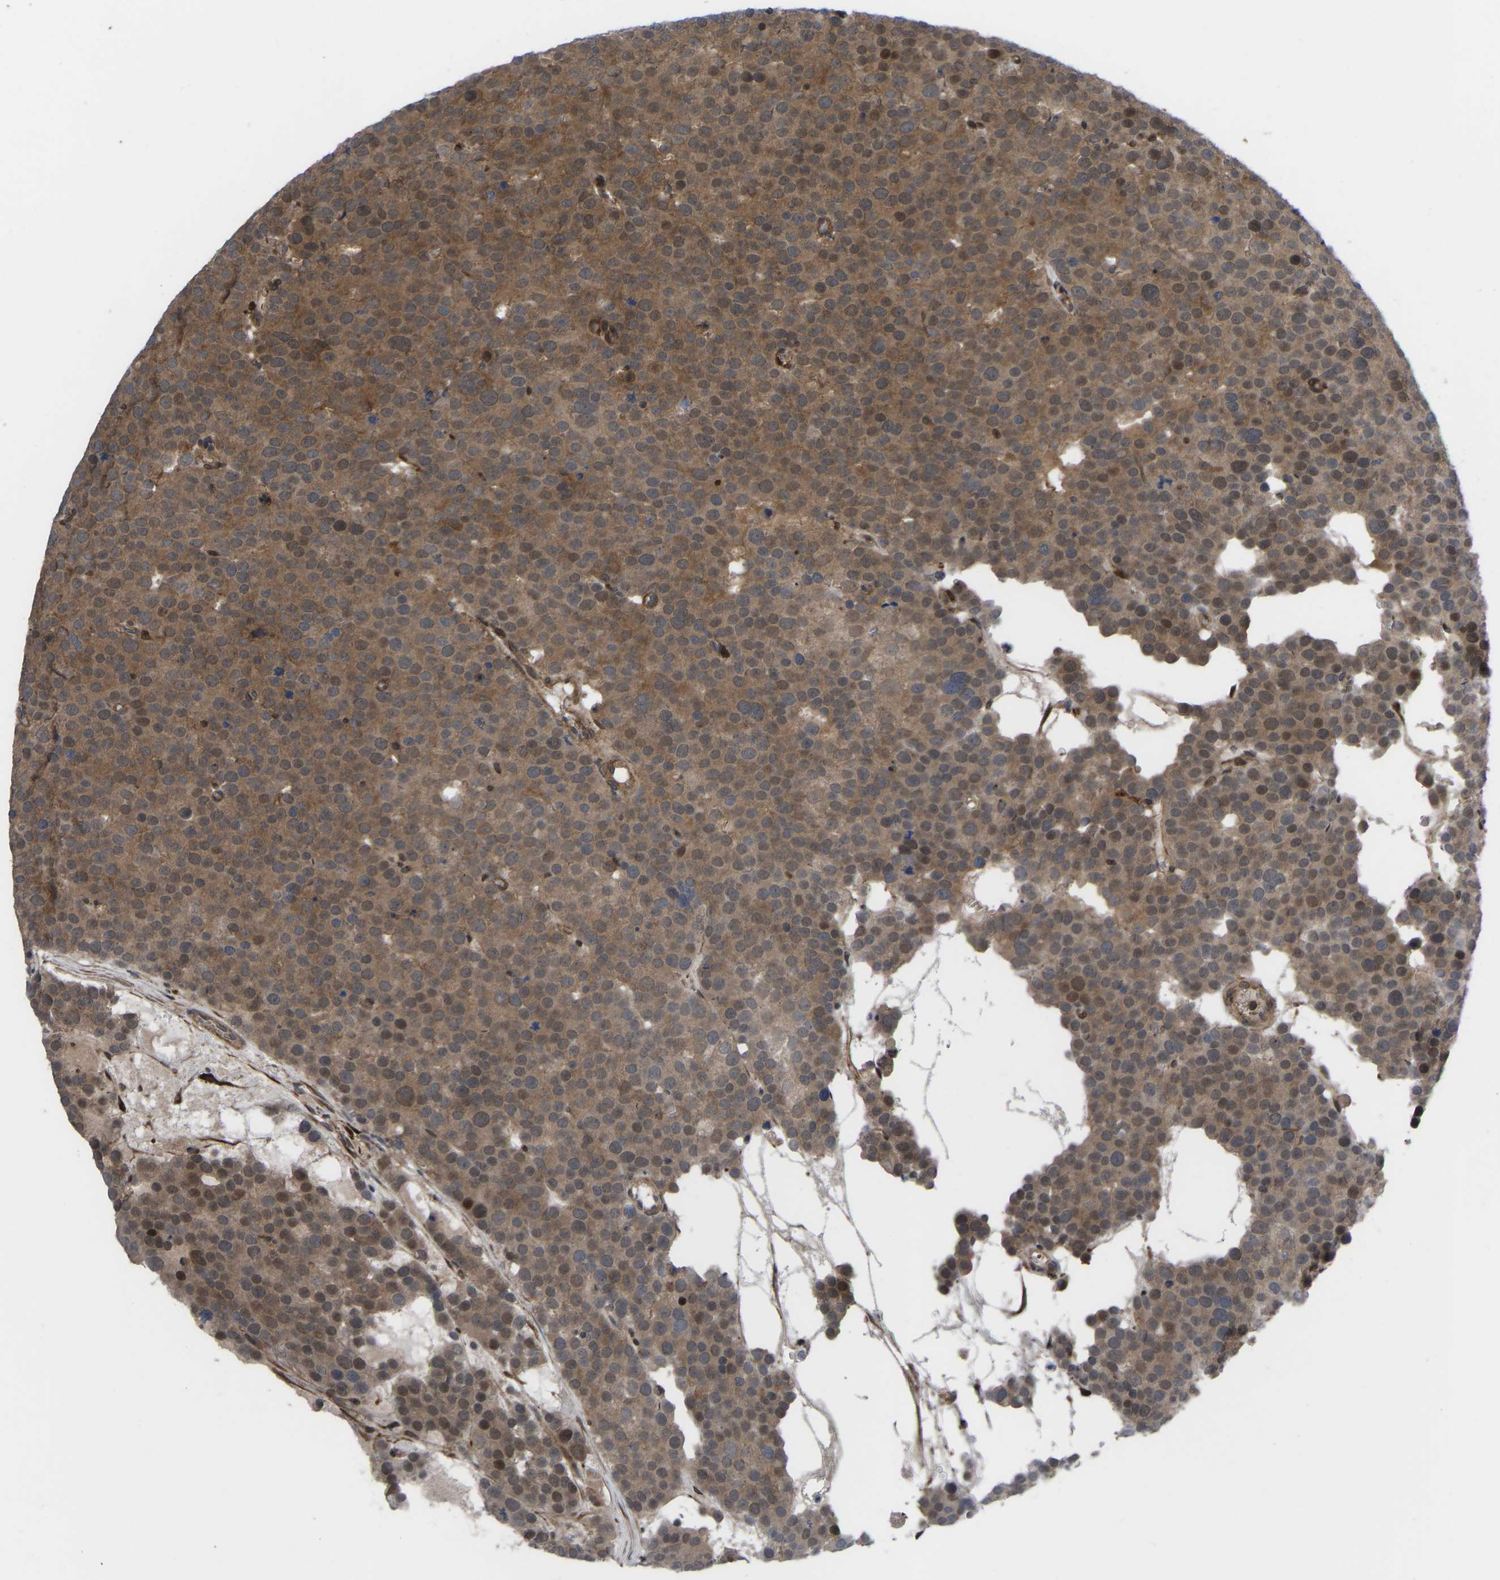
{"staining": {"intensity": "moderate", "quantity": ">75%", "location": "cytoplasmic/membranous,nuclear"}, "tissue": "testis cancer", "cell_type": "Tumor cells", "image_type": "cancer", "snomed": [{"axis": "morphology", "description": "Seminoma, NOS"}, {"axis": "topography", "description": "Testis"}], "caption": "An image of human testis cancer stained for a protein demonstrates moderate cytoplasmic/membranous and nuclear brown staining in tumor cells.", "gene": "CYP7B1", "patient": {"sex": "male", "age": 71}}